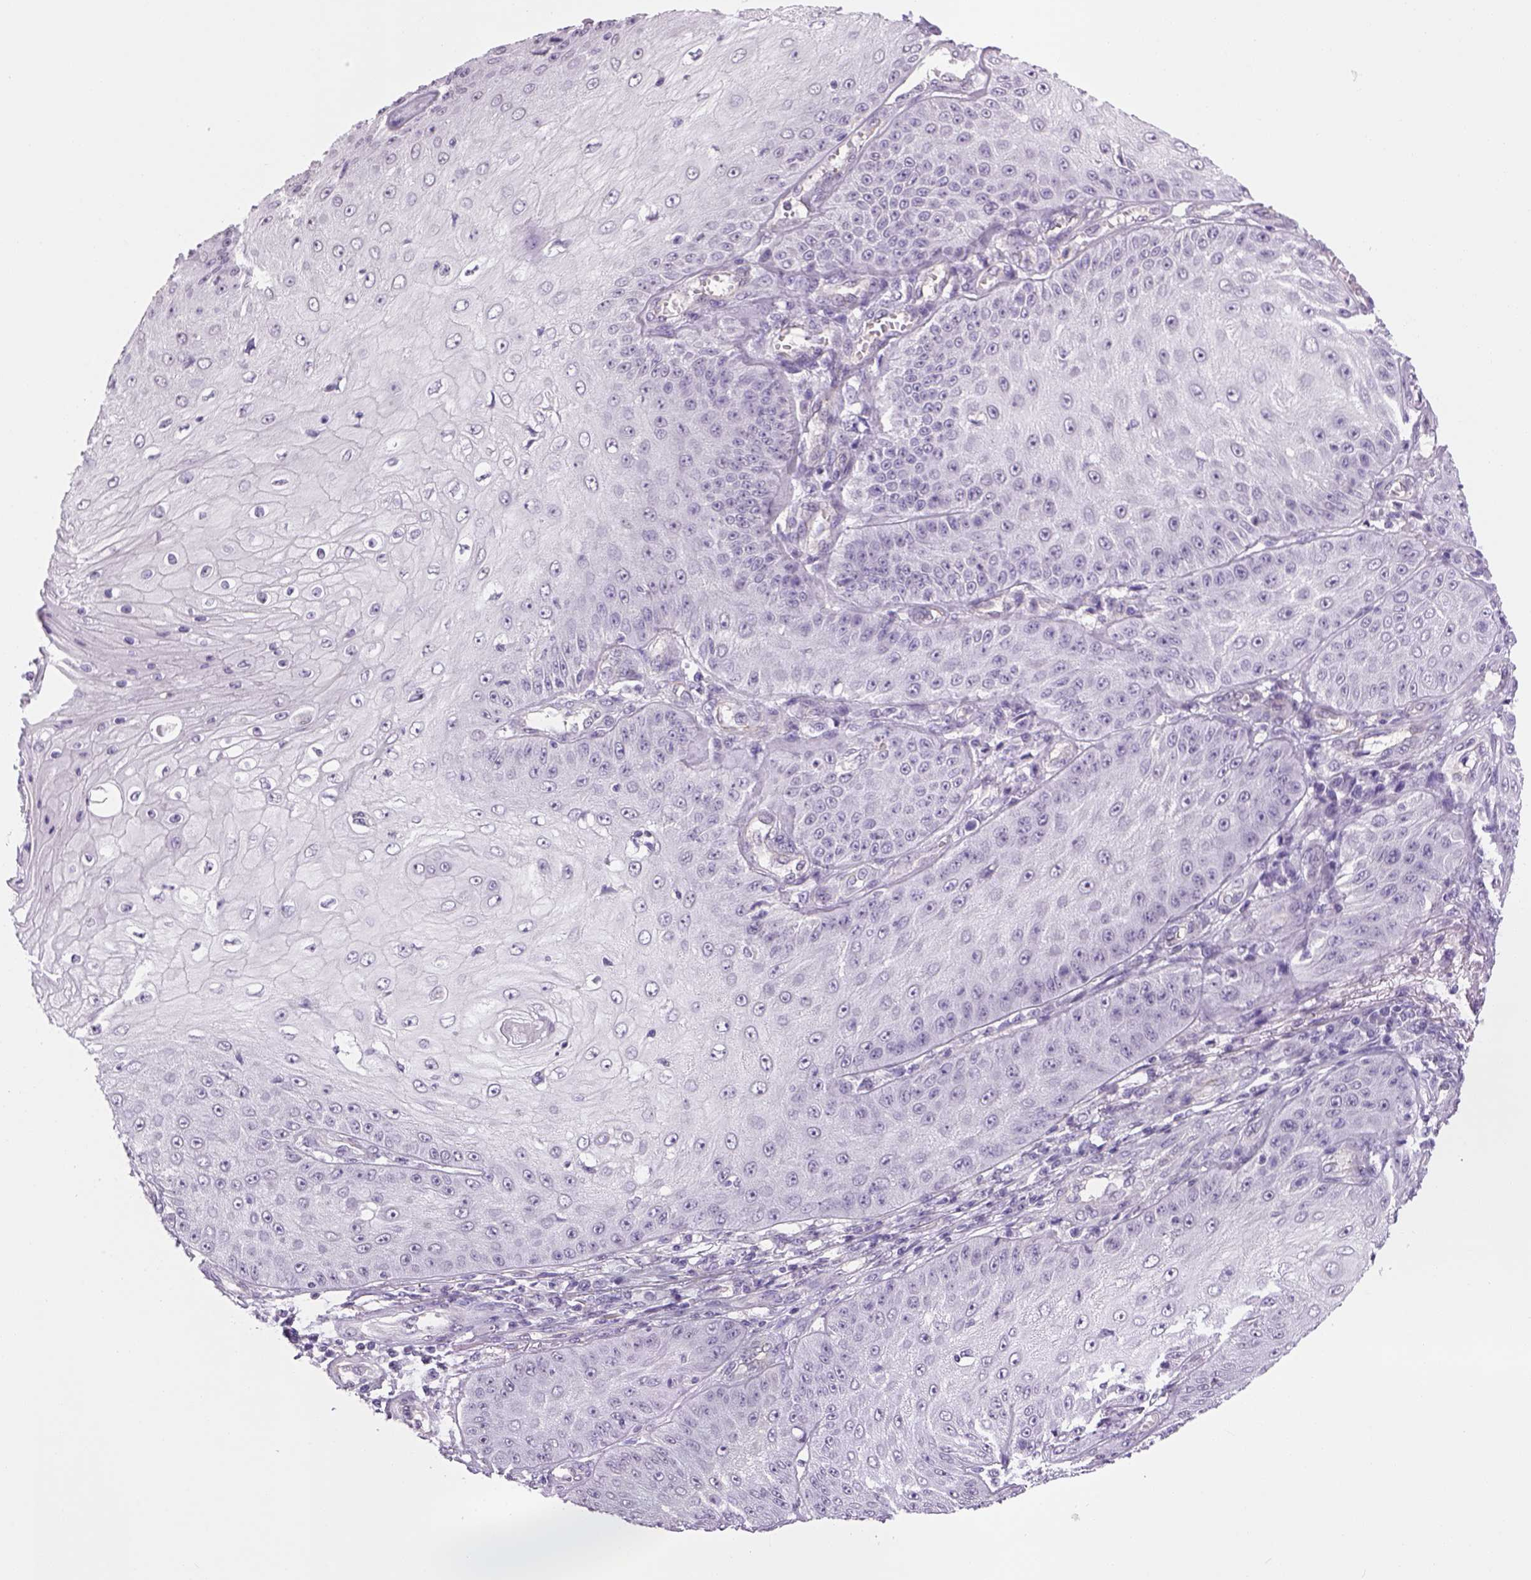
{"staining": {"intensity": "negative", "quantity": "none", "location": "none"}, "tissue": "skin cancer", "cell_type": "Tumor cells", "image_type": "cancer", "snomed": [{"axis": "morphology", "description": "Squamous cell carcinoma, NOS"}, {"axis": "topography", "description": "Skin"}], "caption": "Tumor cells show no significant staining in skin cancer. Brightfield microscopy of IHC stained with DAB (brown) and hematoxylin (blue), captured at high magnification.", "gene": "PRRT1", "patient": {"sex": "male", "age": 70}}